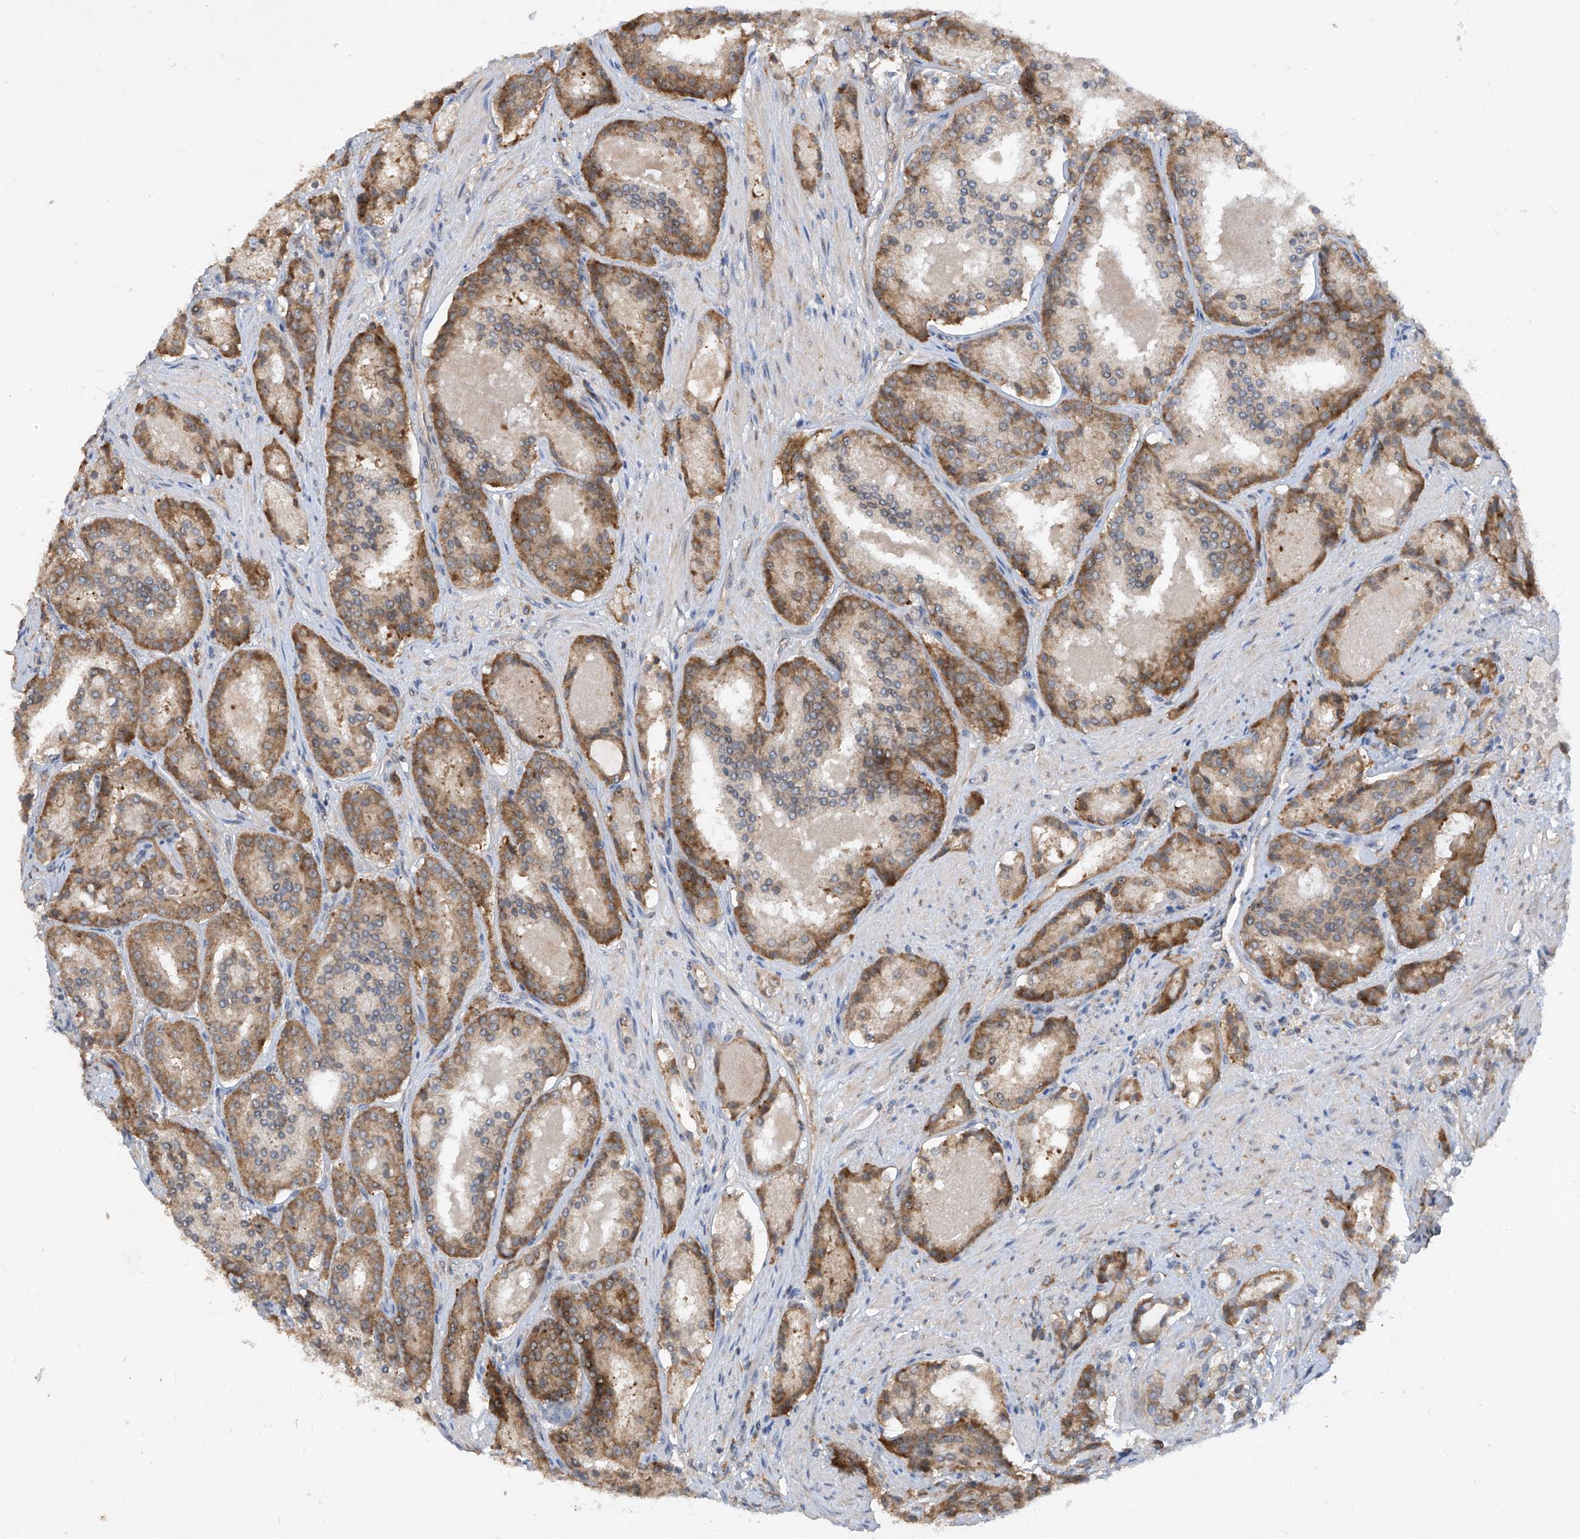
{"staining": {"intensity": "moderate", "quantity": ">75%", "location": "cytoplasmic/membranous"}, "tissue": "prostate cancer", "cell_type": "Tumor cells", "image_type": "cancer", "snomed": [{"axis": "morphology", "description": "Adenocarcinoma, High grade"}, {"axis": "topography", "description": "Prostate"}], "caption": "IHC of human adenocarcinoma (high-grade) (prostate) reveals medium levels of moderate cytoplasmic/membranous expression in approximately >75% of tumor cells. IHC stains the protein of interest in brown and the nuclei are stained blue.", "gene": "RPL34", "patient": {"sex": "male", "age": 60}}